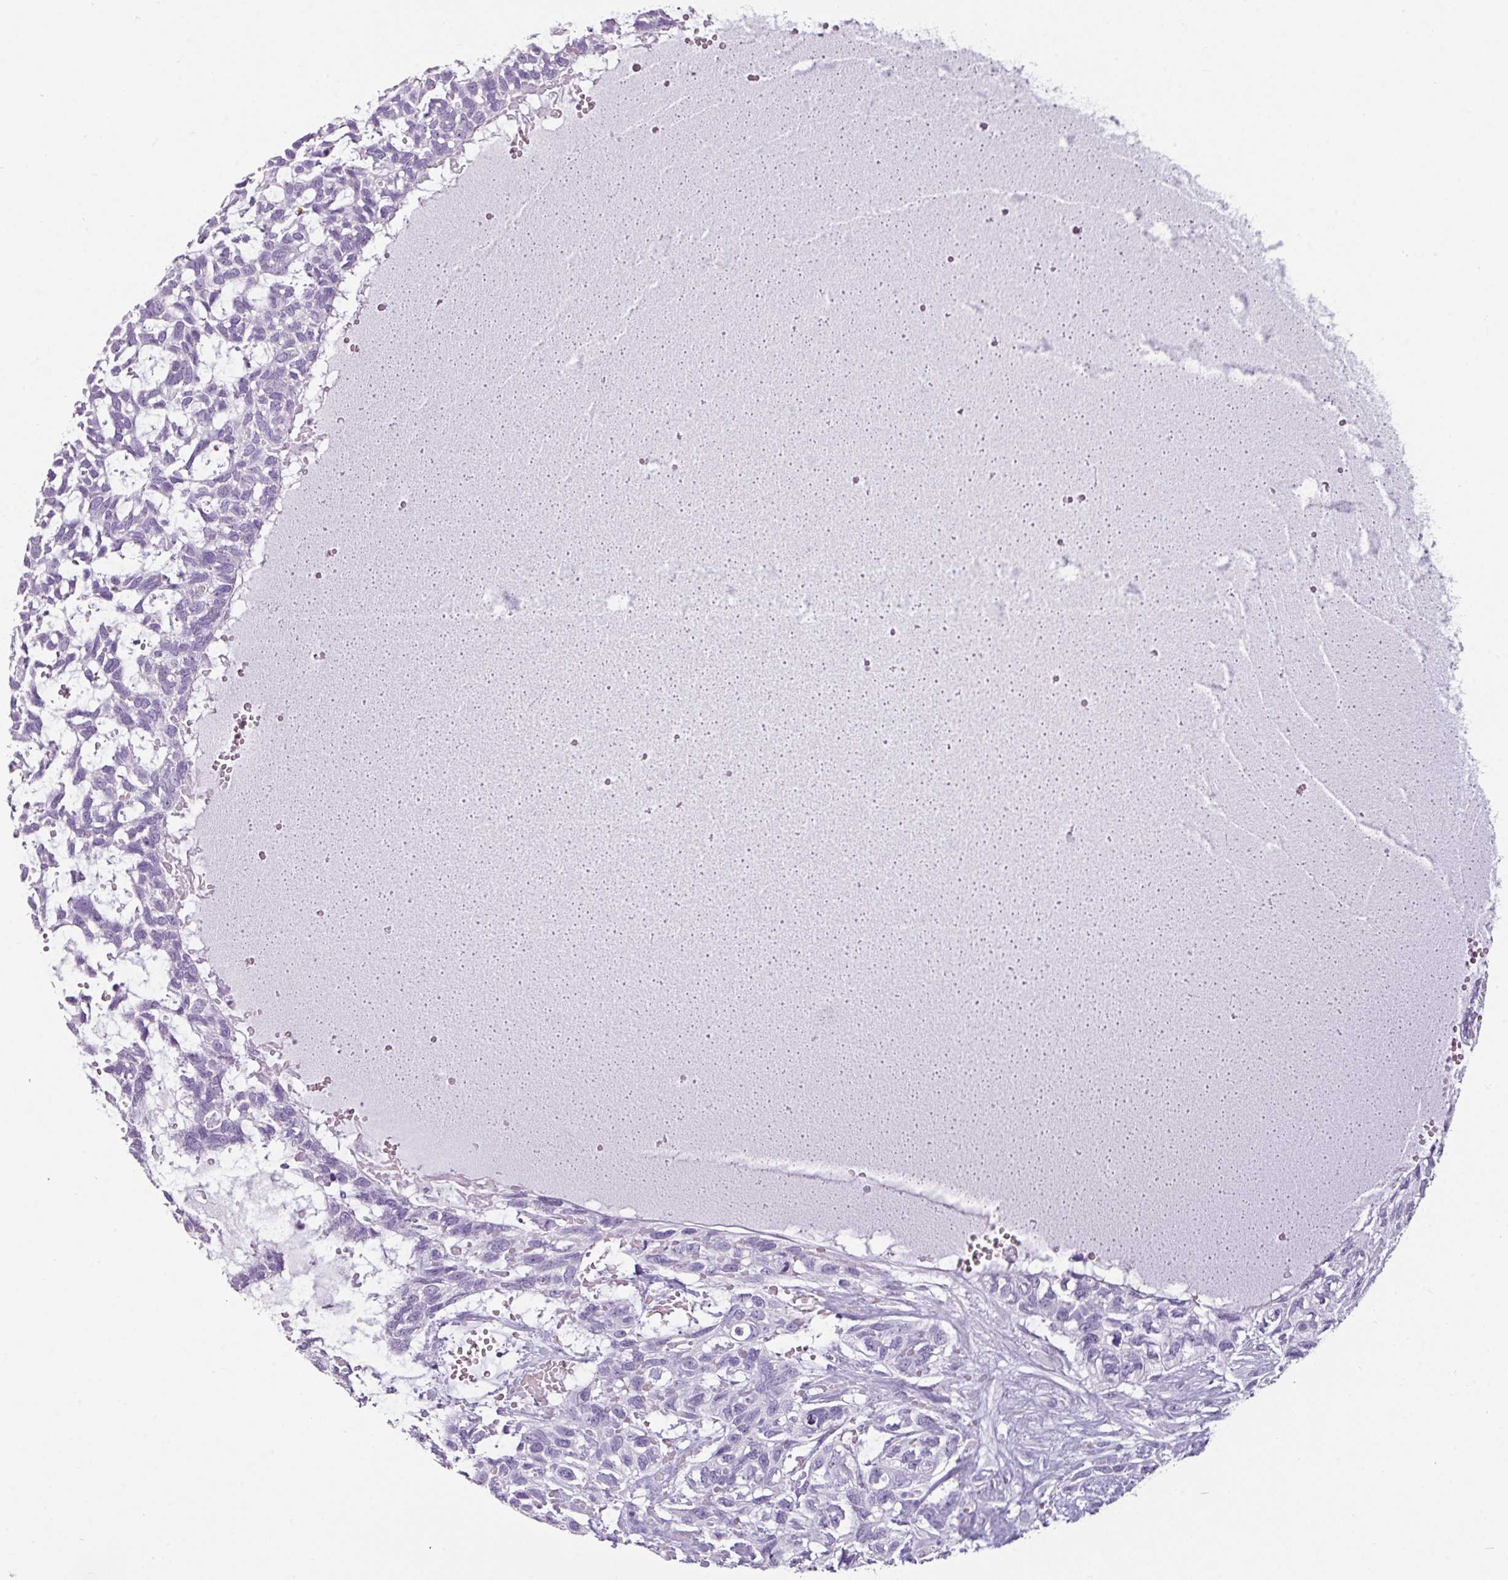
{"staining": {"intensity": "negative", "quantity": "none", "location": "none"}, "tissue": "skin cancer", "cell_type": "Tumor cells", "image_type": "cancer", "snomed": [{"axis": "morphology", "description": "Basal cell carcinoma"}, {"axis": "topography", "description": "Skin"}], "caption": "A high-resolution image shows IHC staining of skin basal cell carcinoma, which exhibits no significant expression in tumor cells.", "gene": "SCT", "patient": {"sex": "male", "age": 88}}